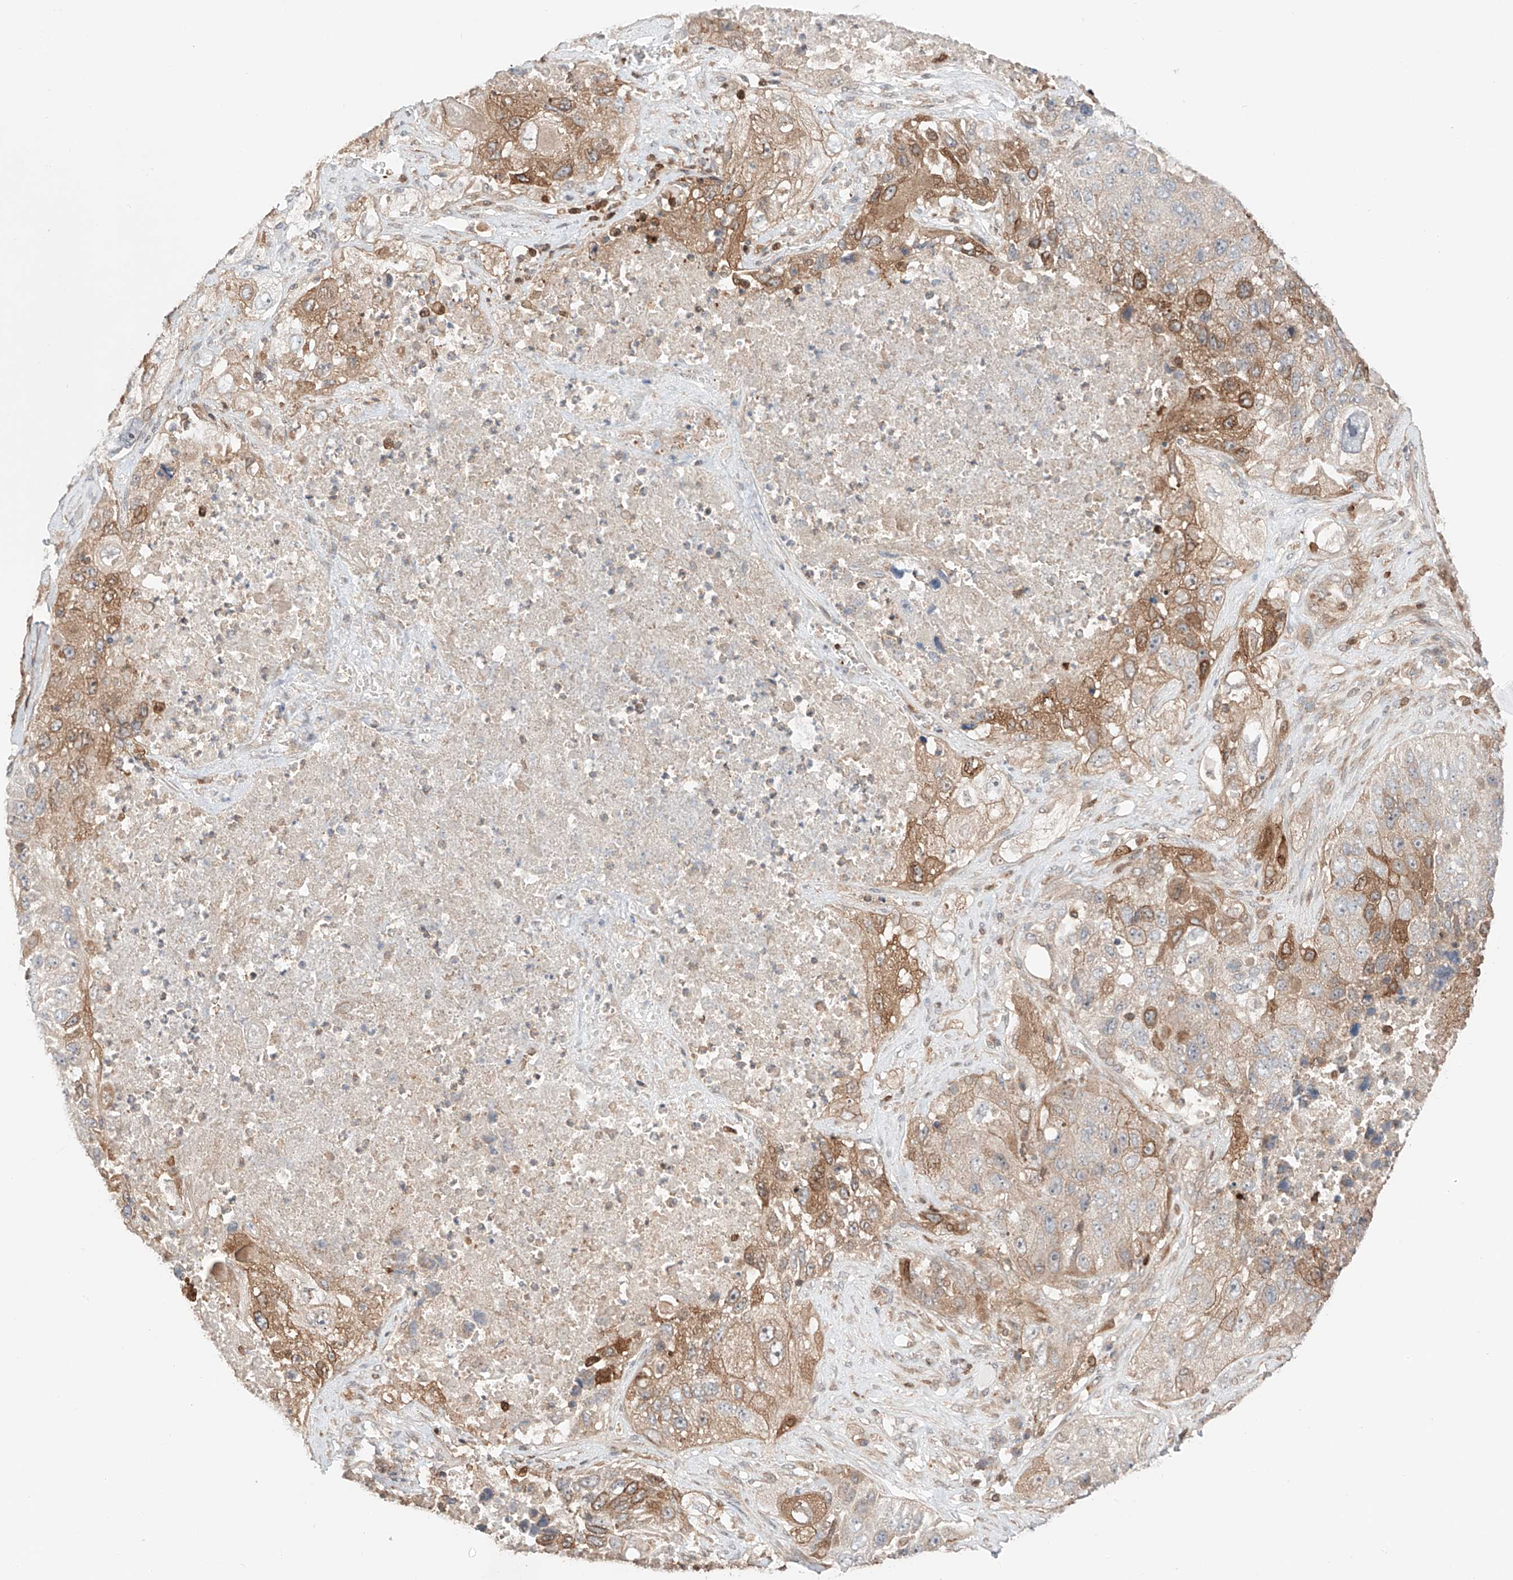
{"staining": {"intensity": "moderate", "quantity": "25%-75%", "location": "cytoplasmic/membranous"}, "tissue": "lung cancer", "cell_type": "Tumor cells", "image_type": "cancer", "snomed": [{"axis": "morphology", "description": "Squamous cell carcinoma, NOS"}, {"axis": "topography", "description": "Lung"}], "caption": "Immunohistochemical staining of lung cancer (squamous cell carcinoma) exhibits moderate cytoplasmic/membranous protein expression in approximately 25%-75% of tumor cells.", "gene": "IGSF22", "patient": {"sex": "male", "age": 61}}